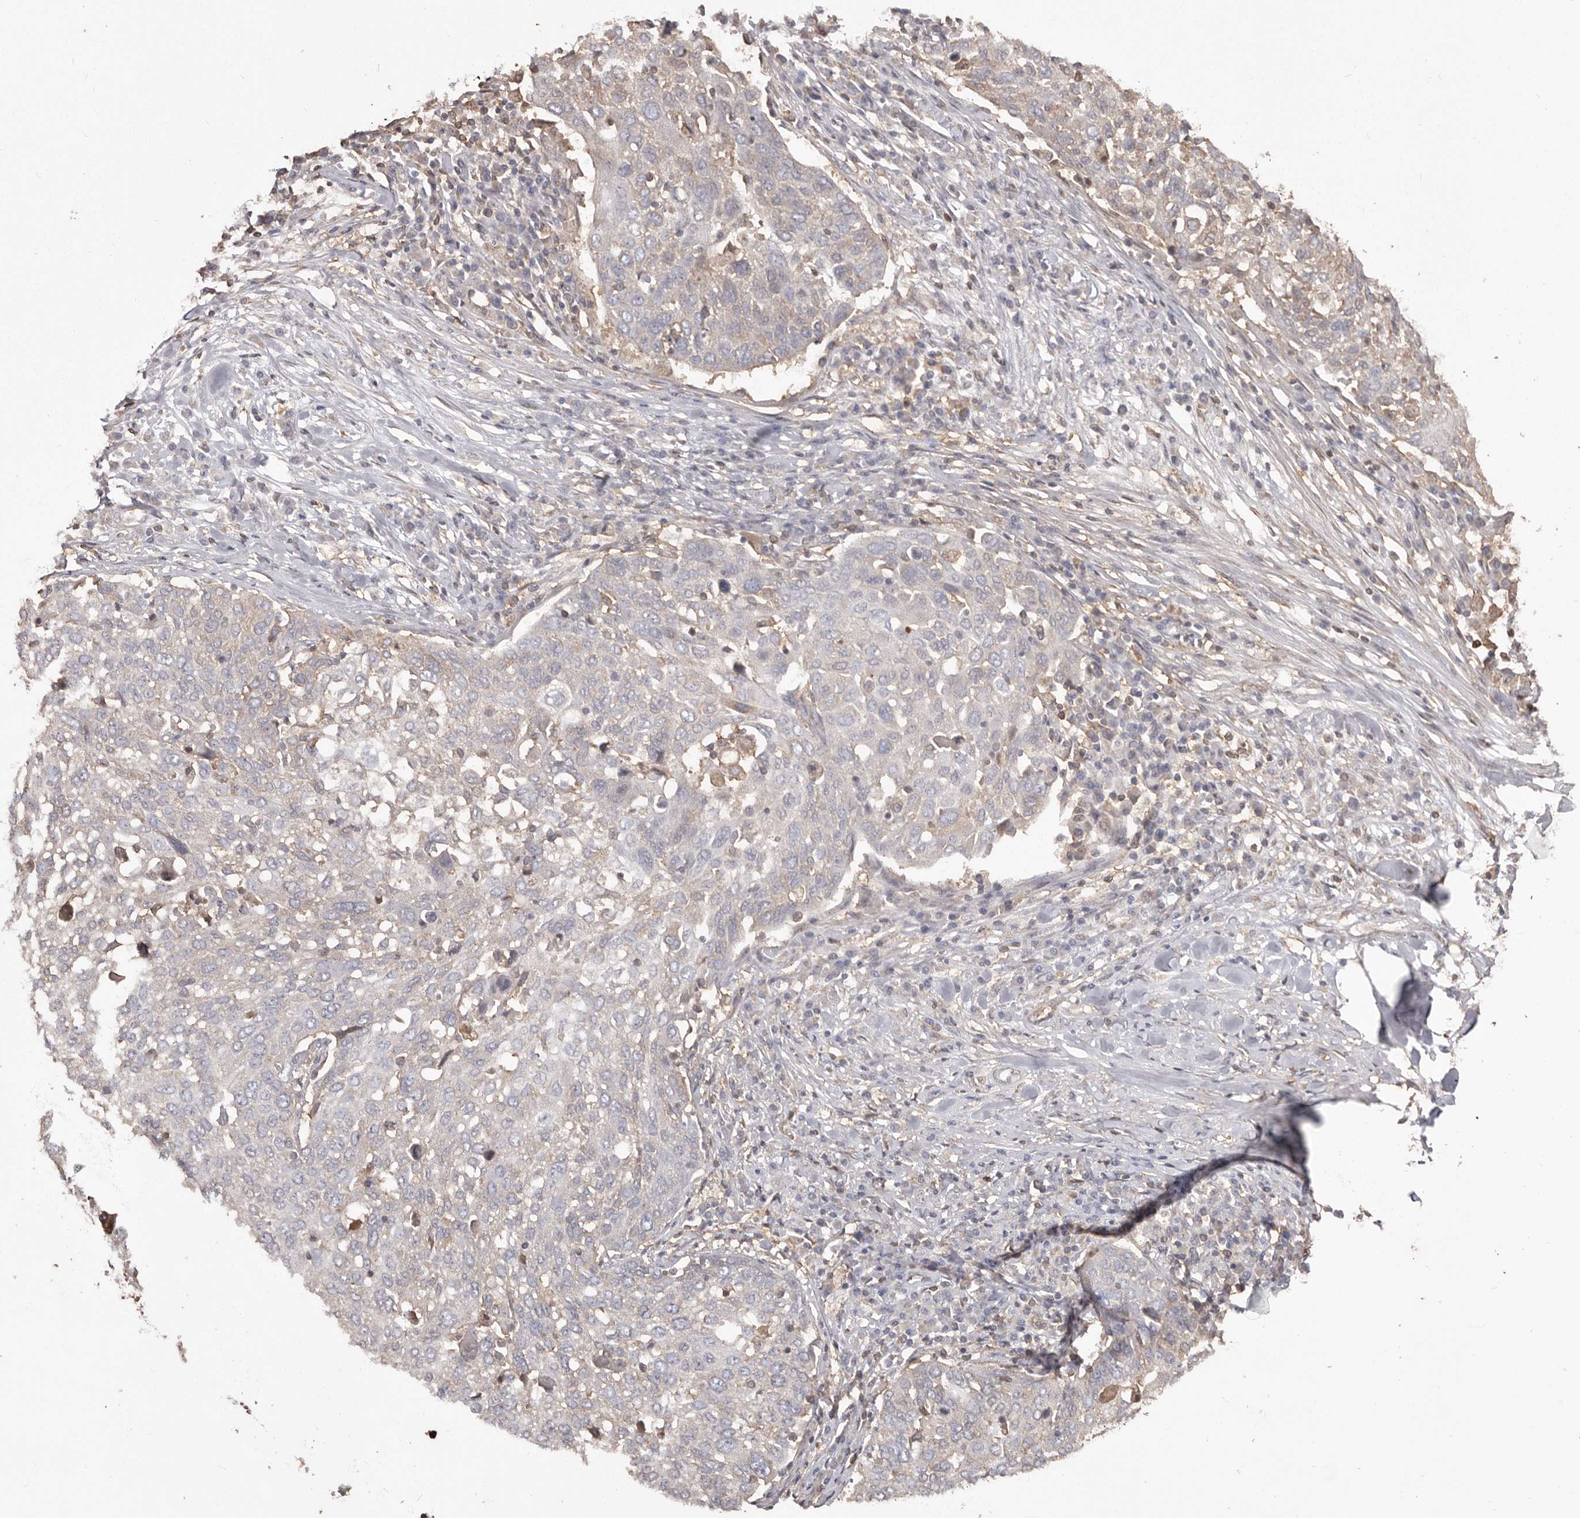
{"staining": {"intensity": "negative", "quantity": "none", "location": "none"}, "tissue": "lung cancer", "cell_type": "Tumor cells", "image_type": "cancer", "snomed": [{"axis": "morphology", "description": "Squamous cell carcinoma, NOS"}, {"axis": "topography", "description": "Lung"}], "caption": "IHC of lung squamous cell carcinoma shows no staining in tumor cells.", "gene": "PKM", "patient": {"sex": "male", "age": 65}}